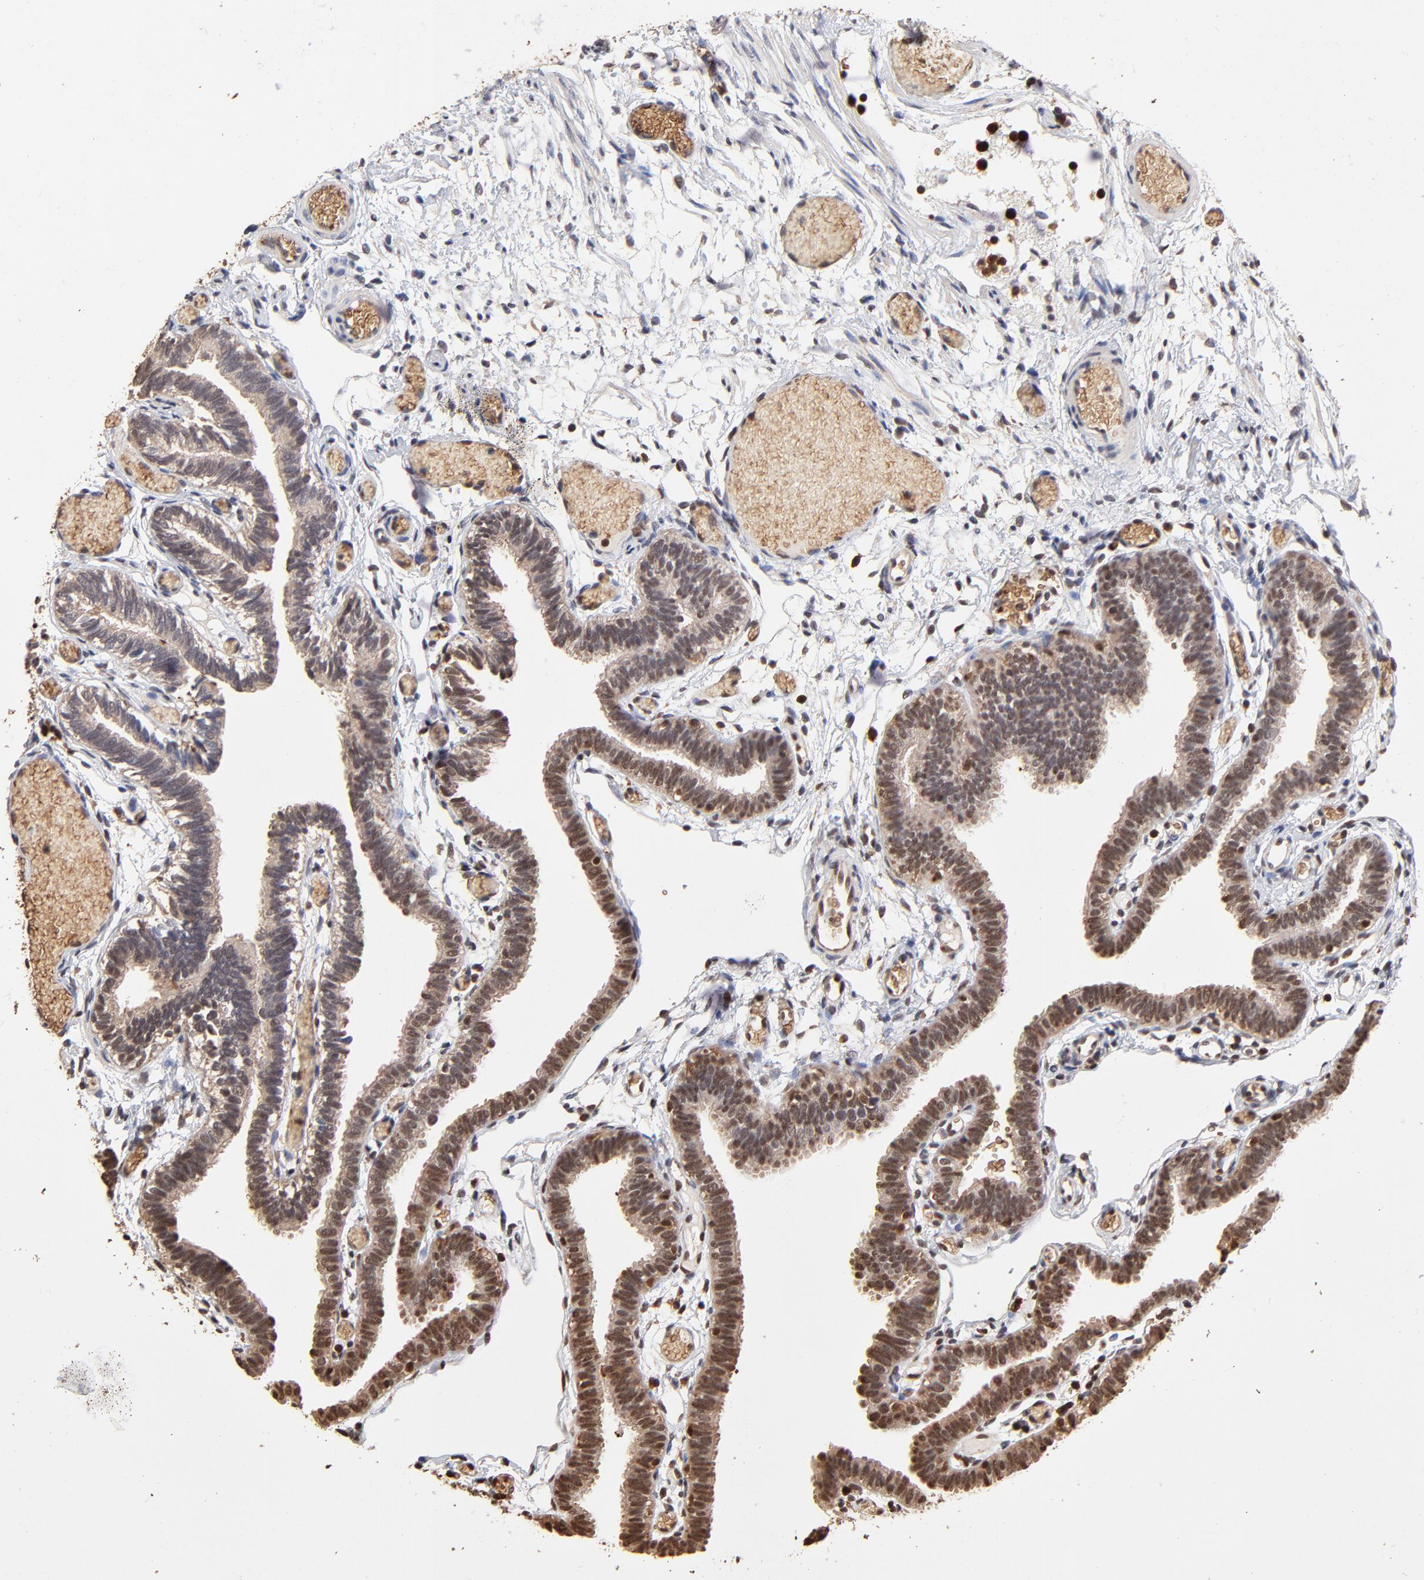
{"staining": {"intensity": "weak", "quantity": ">75%", "location": "nuclear"}, "tissue": "fallopian tube", "cell_type": "Glandular cells", "image_type": "normal", "snomed": [{"axis": "morphology", "description": "Normal tissue, NOS"}, {"axis": "topography", "description": "Fallopian tube"}], "caption": "Protein analysis of benign fallopian tube exhibits weak nuclear positivity in about >75% of glandular cells.", "gene": "CASP1", "patient": {"sex": "female", "age": 29}}